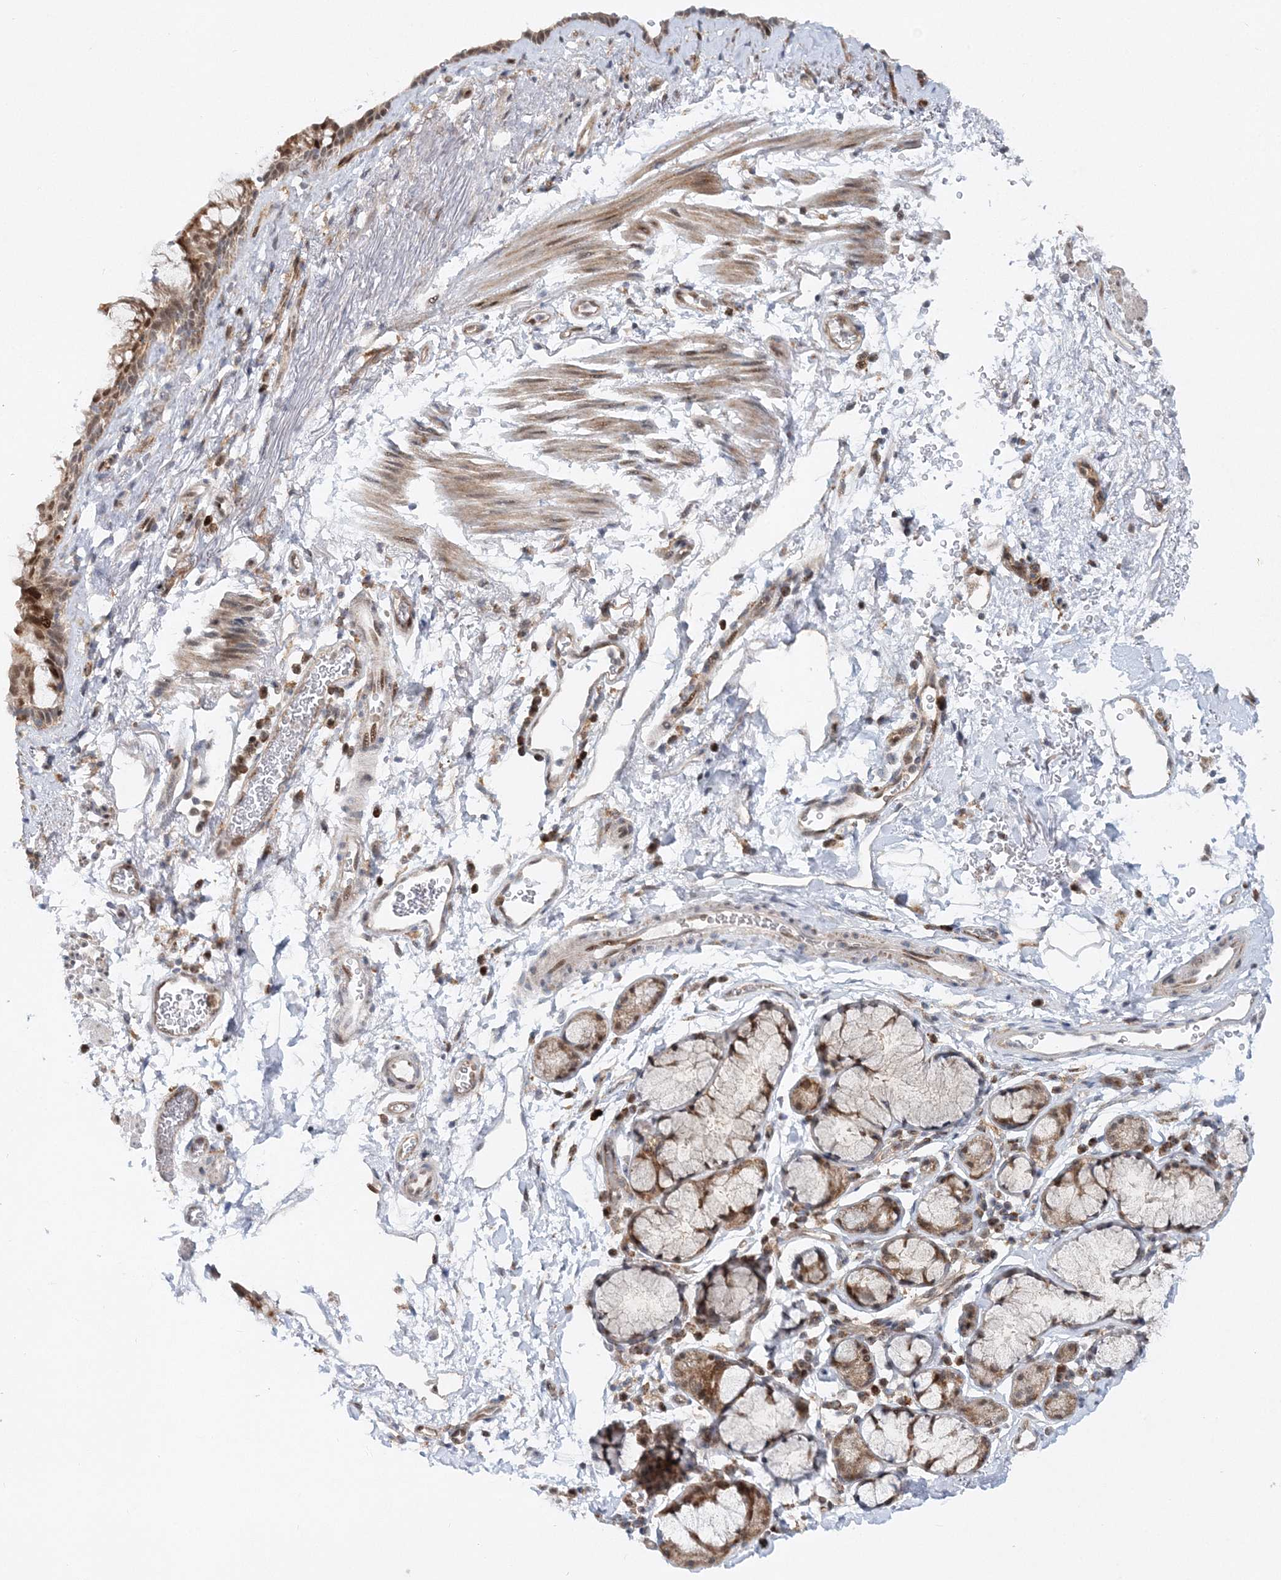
{"staining": {"intensity": "moderate", "quantity": ">75%", "location": "cytoplasmic/membranous,nuclear"}, "tissue": "bronchus", "cell_type": "Respiratory epithelial cells", "image_type": "normal", "snomed": [{"axis": "morphology", "description": "Normal tissue, NOS"}, {"axis": "topography", "description": "Cartilage tissue"}, {"axis": "topography", "description": "Bronchus"}], "caption": "Immunohistochemical staining of unremarkable bronchus reveals medium levels of moderate cytoplasmic/membranous,nuclear positivity in about >75% of respiratory epithelial cells. (DAB (3,3'-diaminobenzidine) = brown stain, brightfield microscopy at high magnification).", "gene": "RAB11FIP2", "patient": {"sex": "female", "age": 53}}